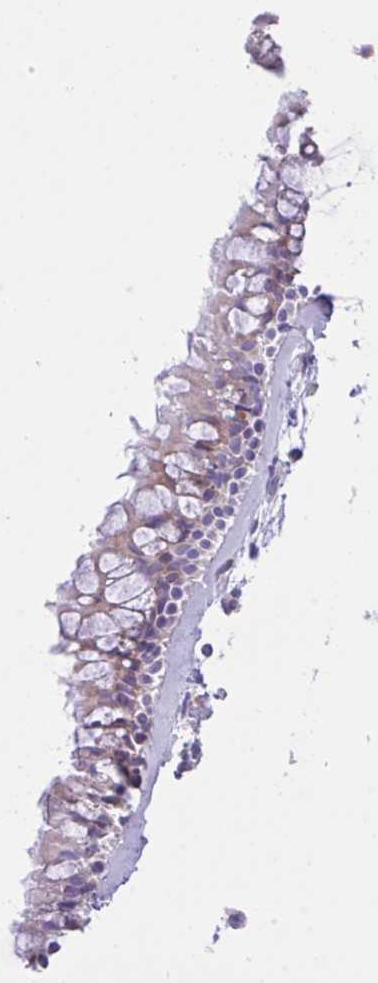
{"staining": {"intensity": "weak", "quantity": "<25%", "location": "cytoplasmic/membranous"}, "tissue": "nasopharynx", "cell_type": "Respiratory epithelial cells", "image_type": "normal", "snomed": [{"axis": "morphology", "description": "Normal tissue, NOS"}, {"axis": "topography", "description": "Nasopharynx"}], "caption": "Respiratory epithelial cells are negative for protein expression in normal human nasopharynx. (DAB IHC with hematoxylin counter stain).", "gene": "EEF1A1", "patient": {"sex": "female", "age": 39}}